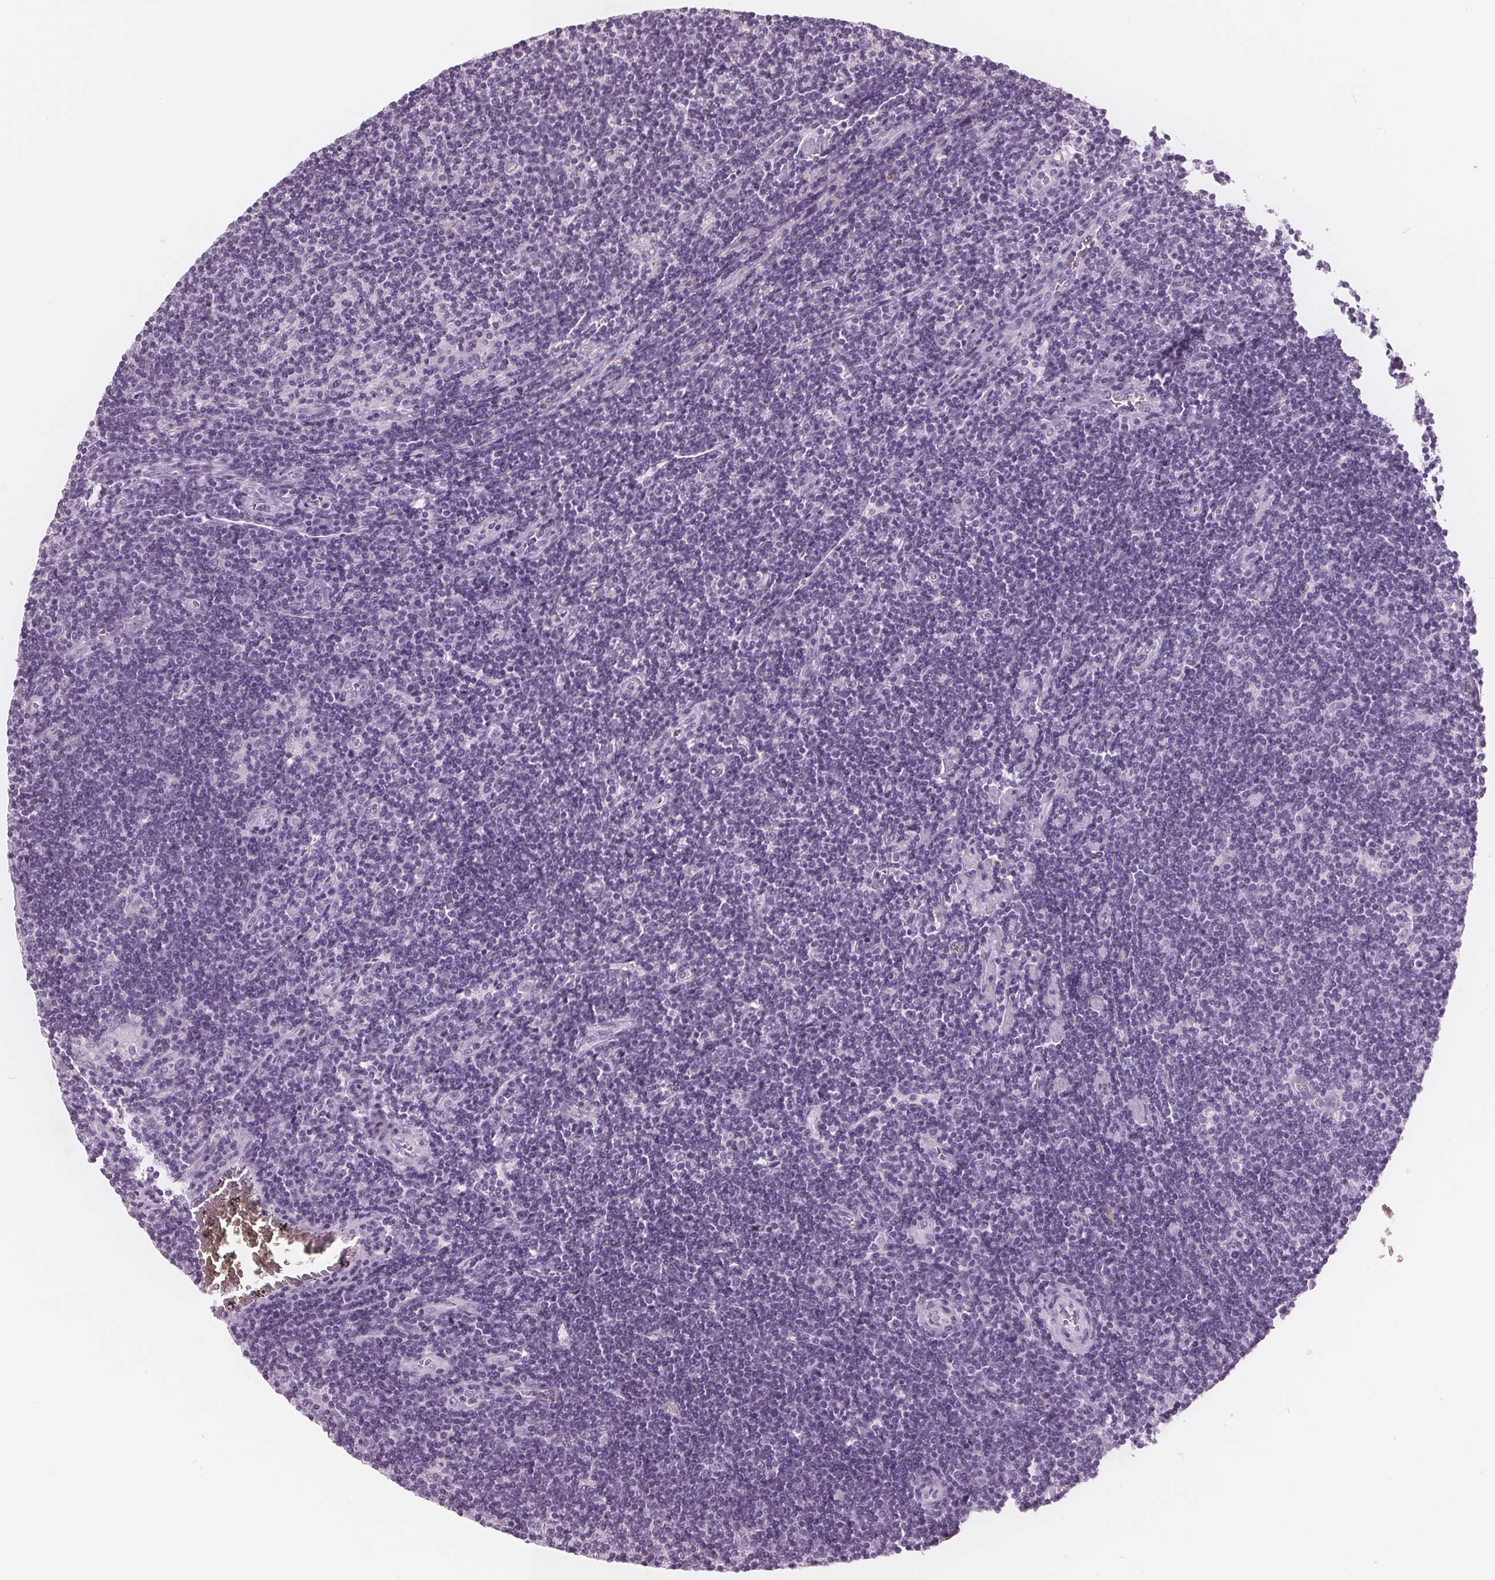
{"staining": {"intensity": "negative", "quantity": "none", "location": "none"}, "tissue": "lymphoma", "cell_type": "Tumor cells", "image_type": "cancer", "snomed": [{"axis": "morphology", "description": "Hodgkin's disease, NOS"}, {"axis": "topography", "description": "Lymph node"}], "caption": "High power microscopy micrograph of an immunohistochemistry image of Hodgkin's disease, revealing no significant staining in tumor cells.", "gene": "AMBP", "patient": {"sex": "male", "age": 40}}